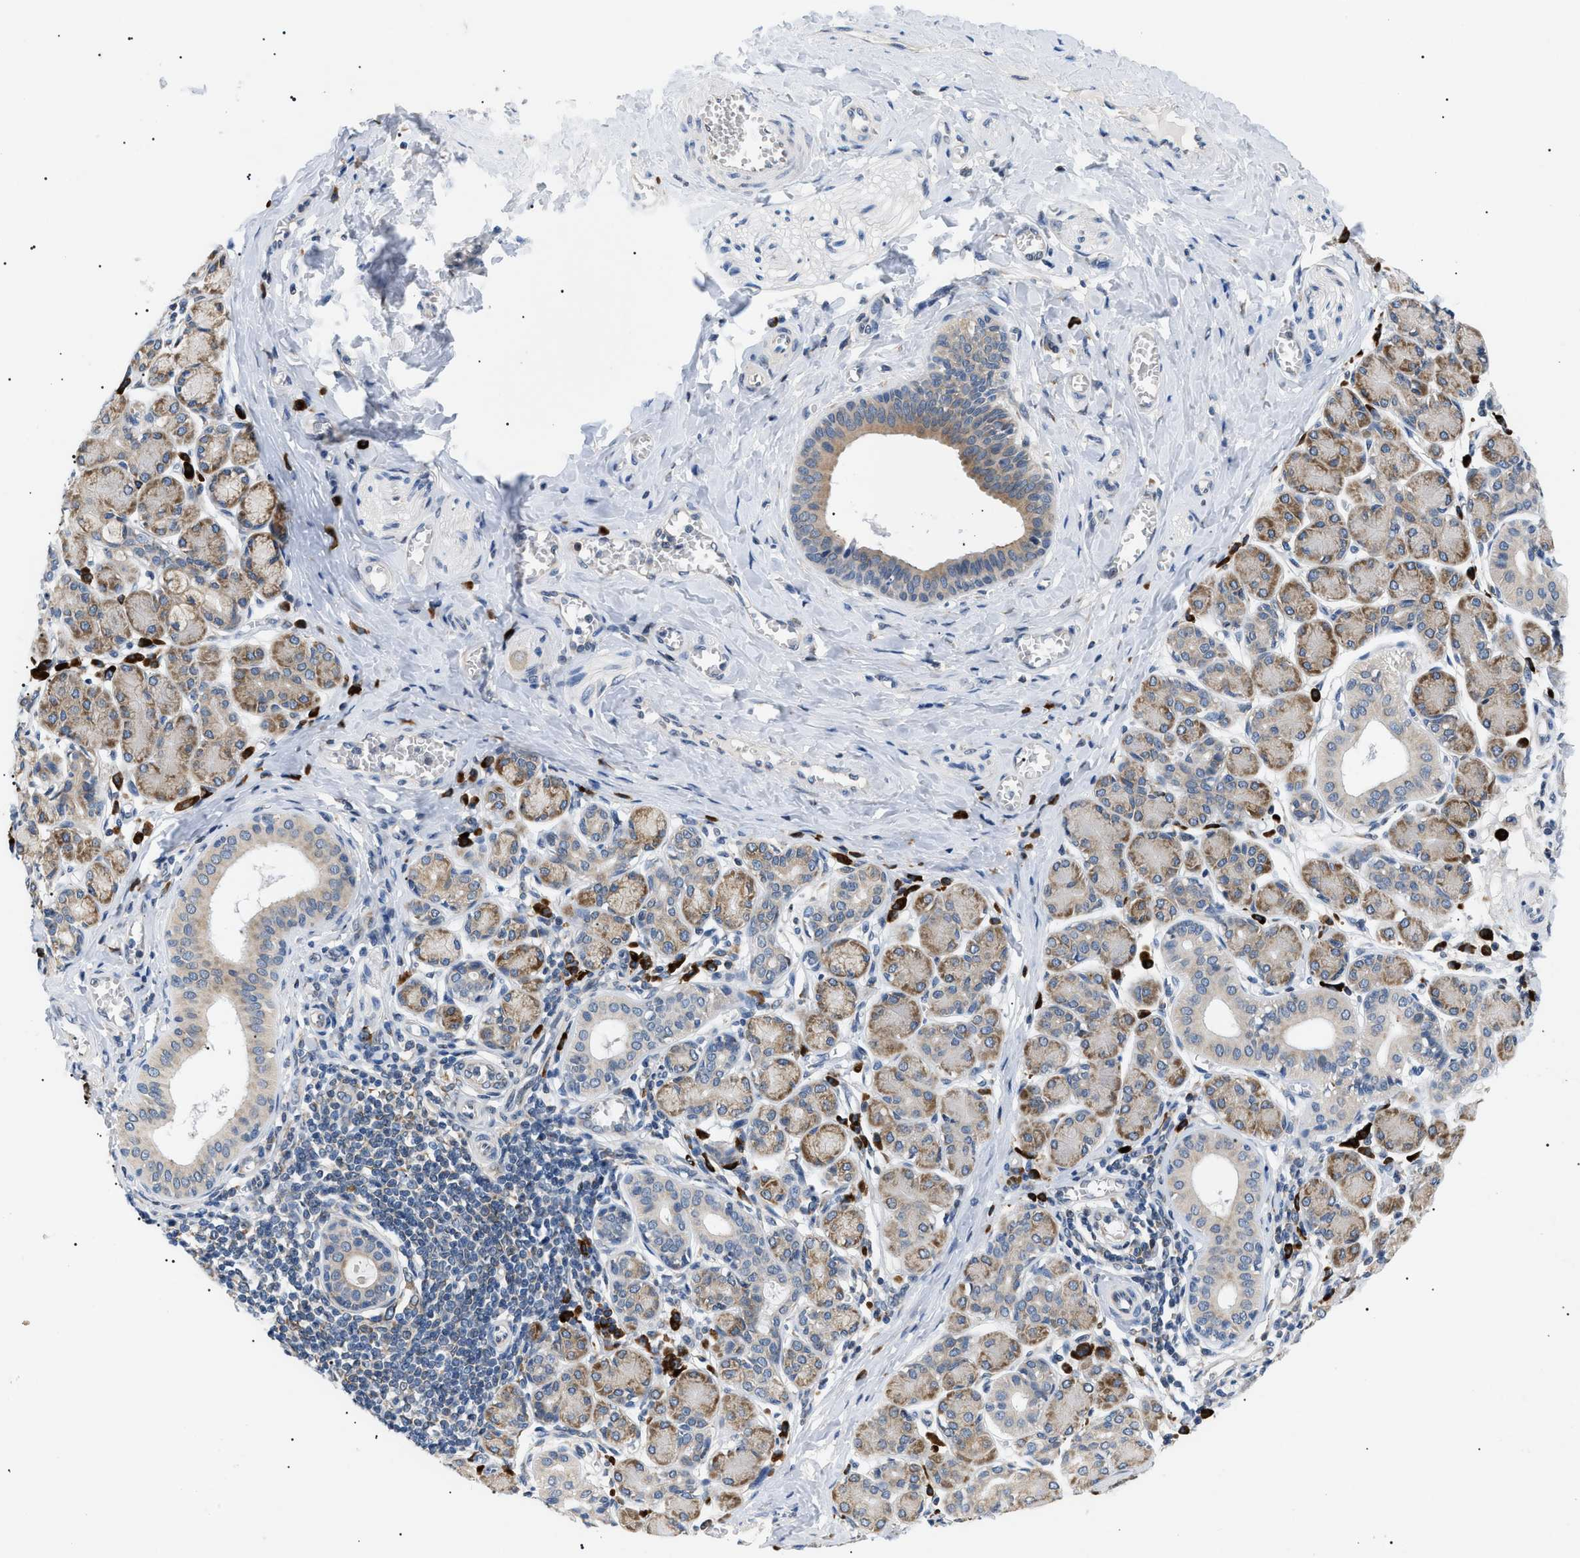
{"staining": {"intensity": "moderate", "quantity": "25%-75%", "location": "cytoplasmic/membranous"}, "tissue": "salivary gland", "cell_type": "Glandular cells", "image_type": "normal", "snomed": [{"axis": "morphology", "description": "Normal tissue, NOS"}, {"axis": "morphology", "description": "Inflammation, NOS"}, {"axis": "topography", "description": "Lymph node"}, {"axis": "topography", "description": "Salivary gland"}], "caption": "Brown immunohistochemical staining in unremarkable human salivary gland shows moderate cytoplasmic/membranous expression in about 25%-75% of glandular cells. (Brightfield microscopy of DAB IHC at high magnification).", "gene": "DERL1", "patient": {"sex": "male", "age": 3}}